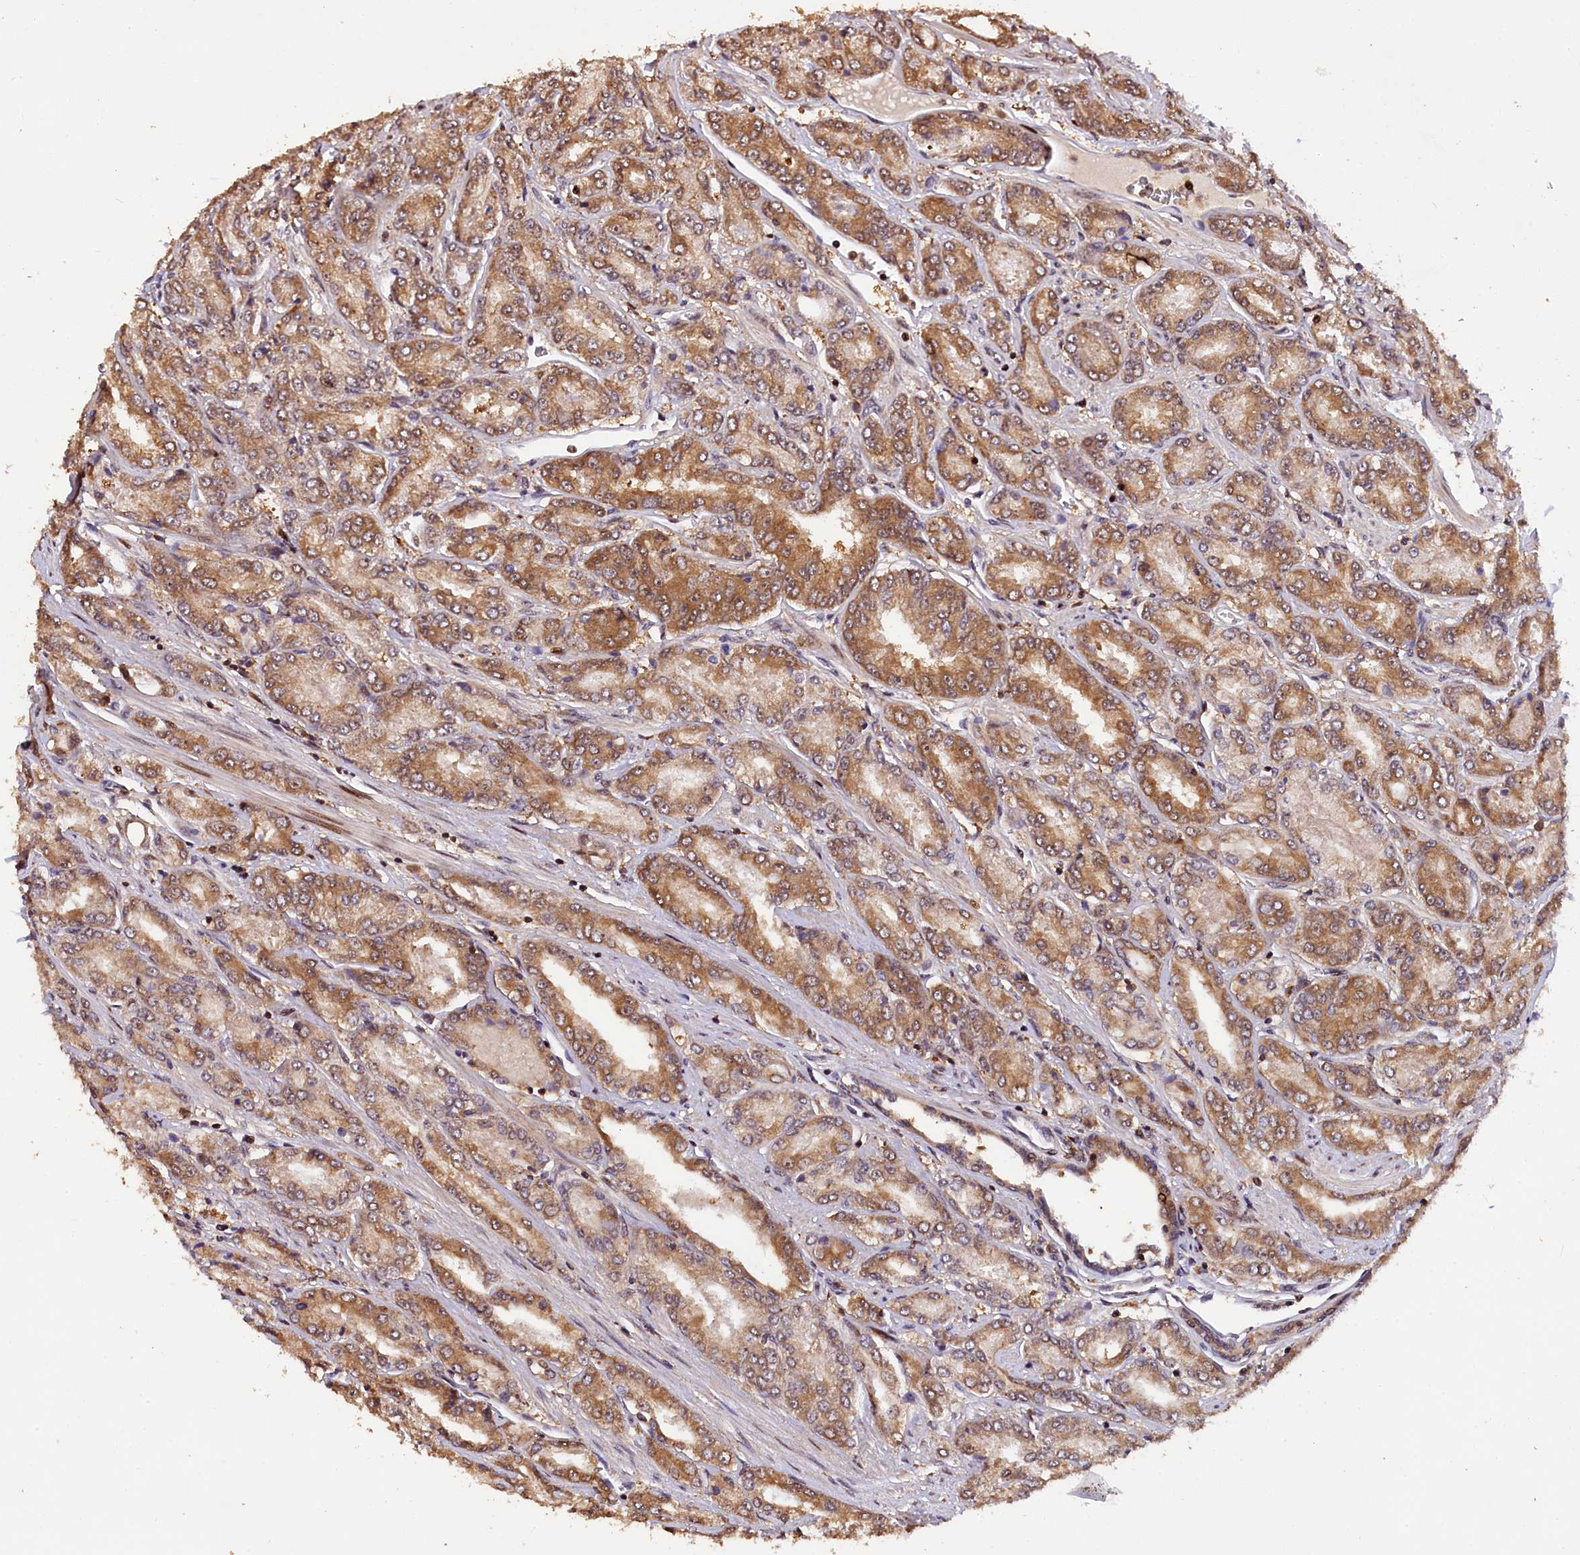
{"staining": {"intensity": "moderate", "quantity": ">75%", "location": "cytoplasmic/membranous"}, "tissue": "prostate cancer", "cell_type": "Tumor cells", "image_type": "cancer", "snomed": [{"axis": "morphology", "description": "Adenocarcinoma, High grade"}, {"axis": "topography", "description": "Prostate"}], "caption": "Immunohistochemical staining of human high-grade adenocarcinoma (prostate) reveals medium levels of moderate cytoplasmic/membranous positivity in approximately >75% of tumor cells. (Brightfield microscopy of DAB IHC at high magnification).", "gene": "PHAF1", "patient": {"sex": "male", "age": 74}}